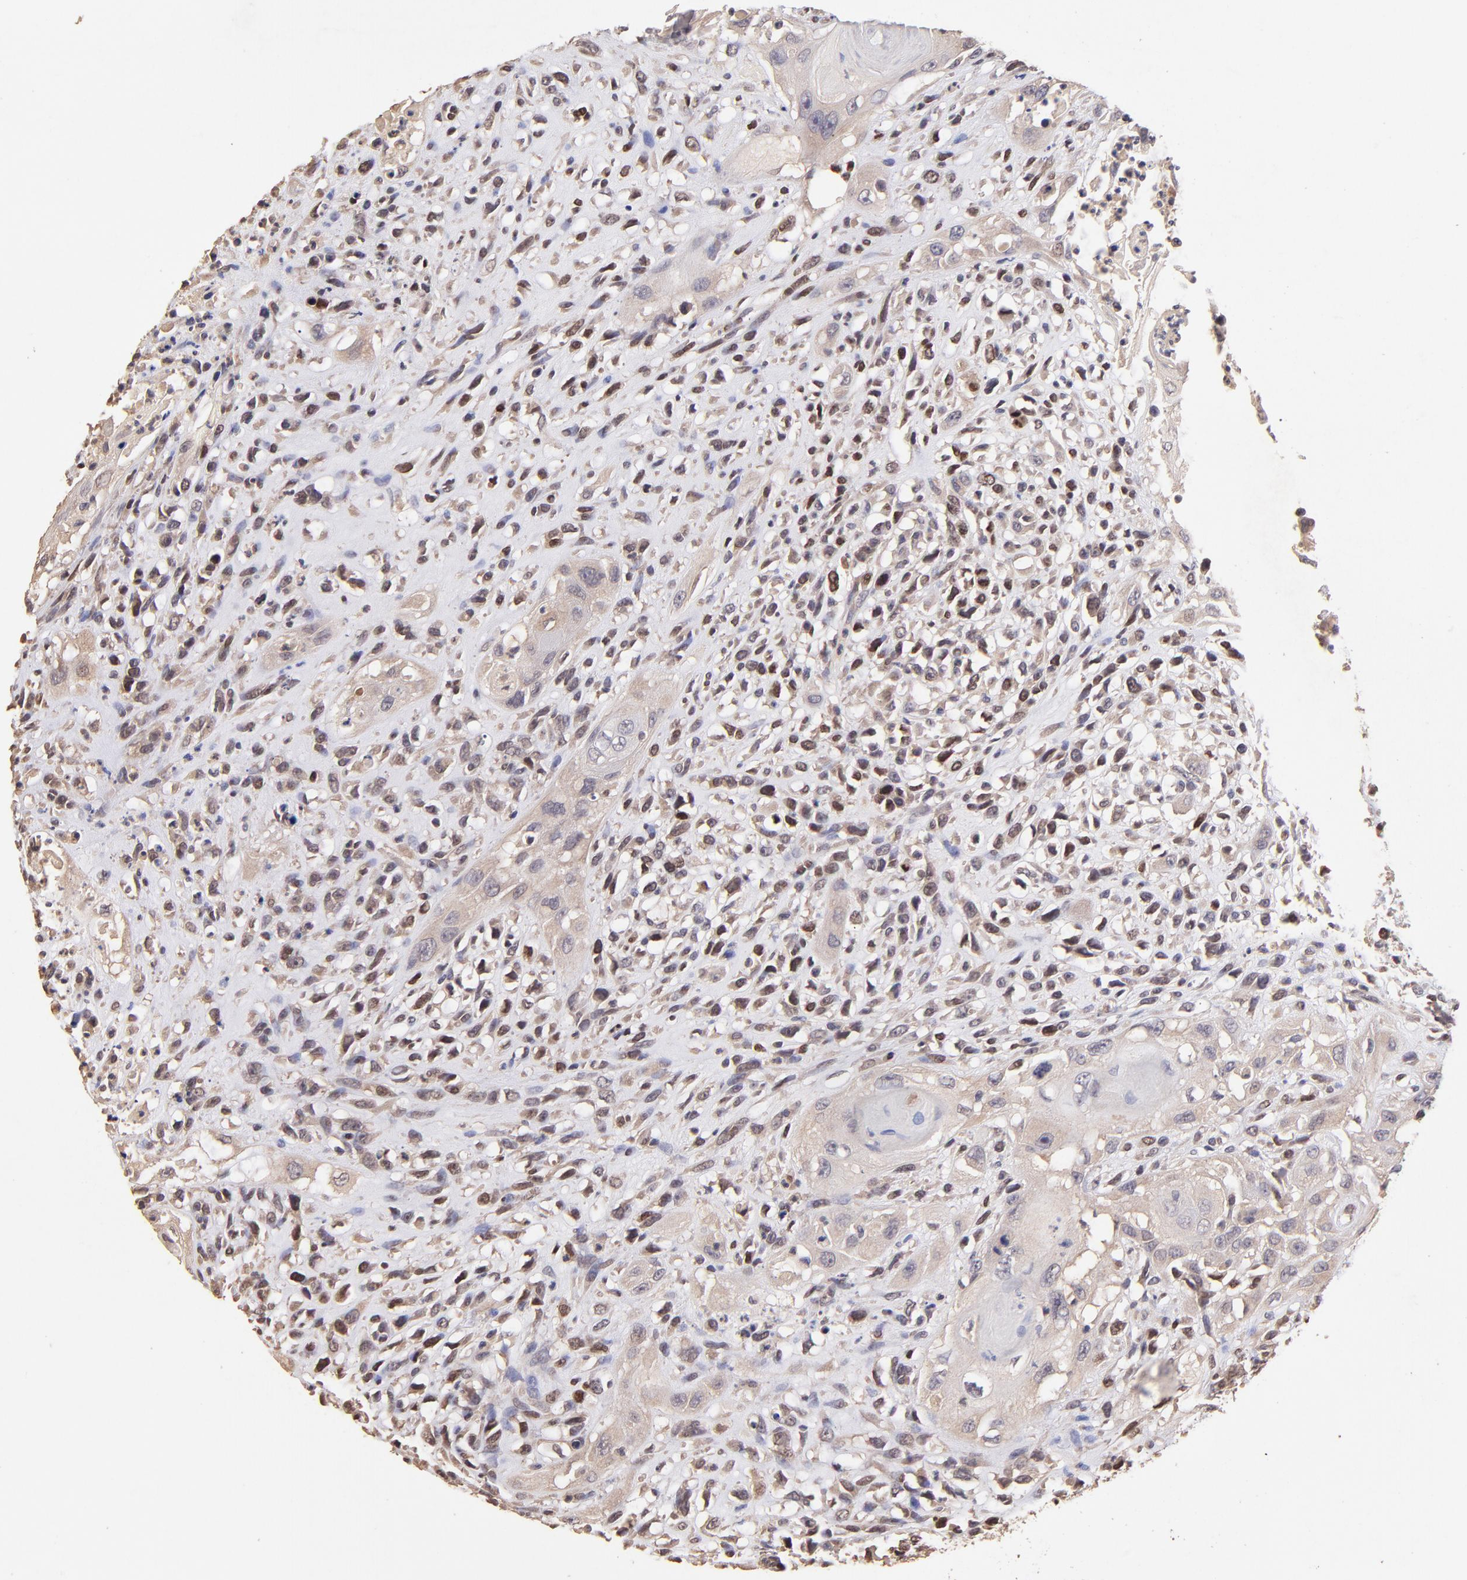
{"staining": {"intensity": "moderate", "quantity": "25%-75%", "location": "nuclear"}, "tissue": "head and neck cancer", "cell_type": "Tumor cells", "image_type": "cancer", "snomed": [{"axis": "morphology", "description": "Necrosis, NOS"}, {"axis": "morphology", "description": "Neoplasm, malignant, NOS"}, {"axis": "topography", "description": "Salivary gland"}, {"axis": "topography", "description": "Head-Neck"}], "caption": "Protein staining of head and neck cancer tissue reveals moderate nuclear staining in approximately 25%-75% of tumor cells. The protein of interest is stained brown, and the nuclei are stained in blue (DAB (3,3'-diaminobenzidine) IHC with brightfield microscopy, high magnification).", "gene": "RNASEL", "patient": {"sex": "male", "age": 43}}